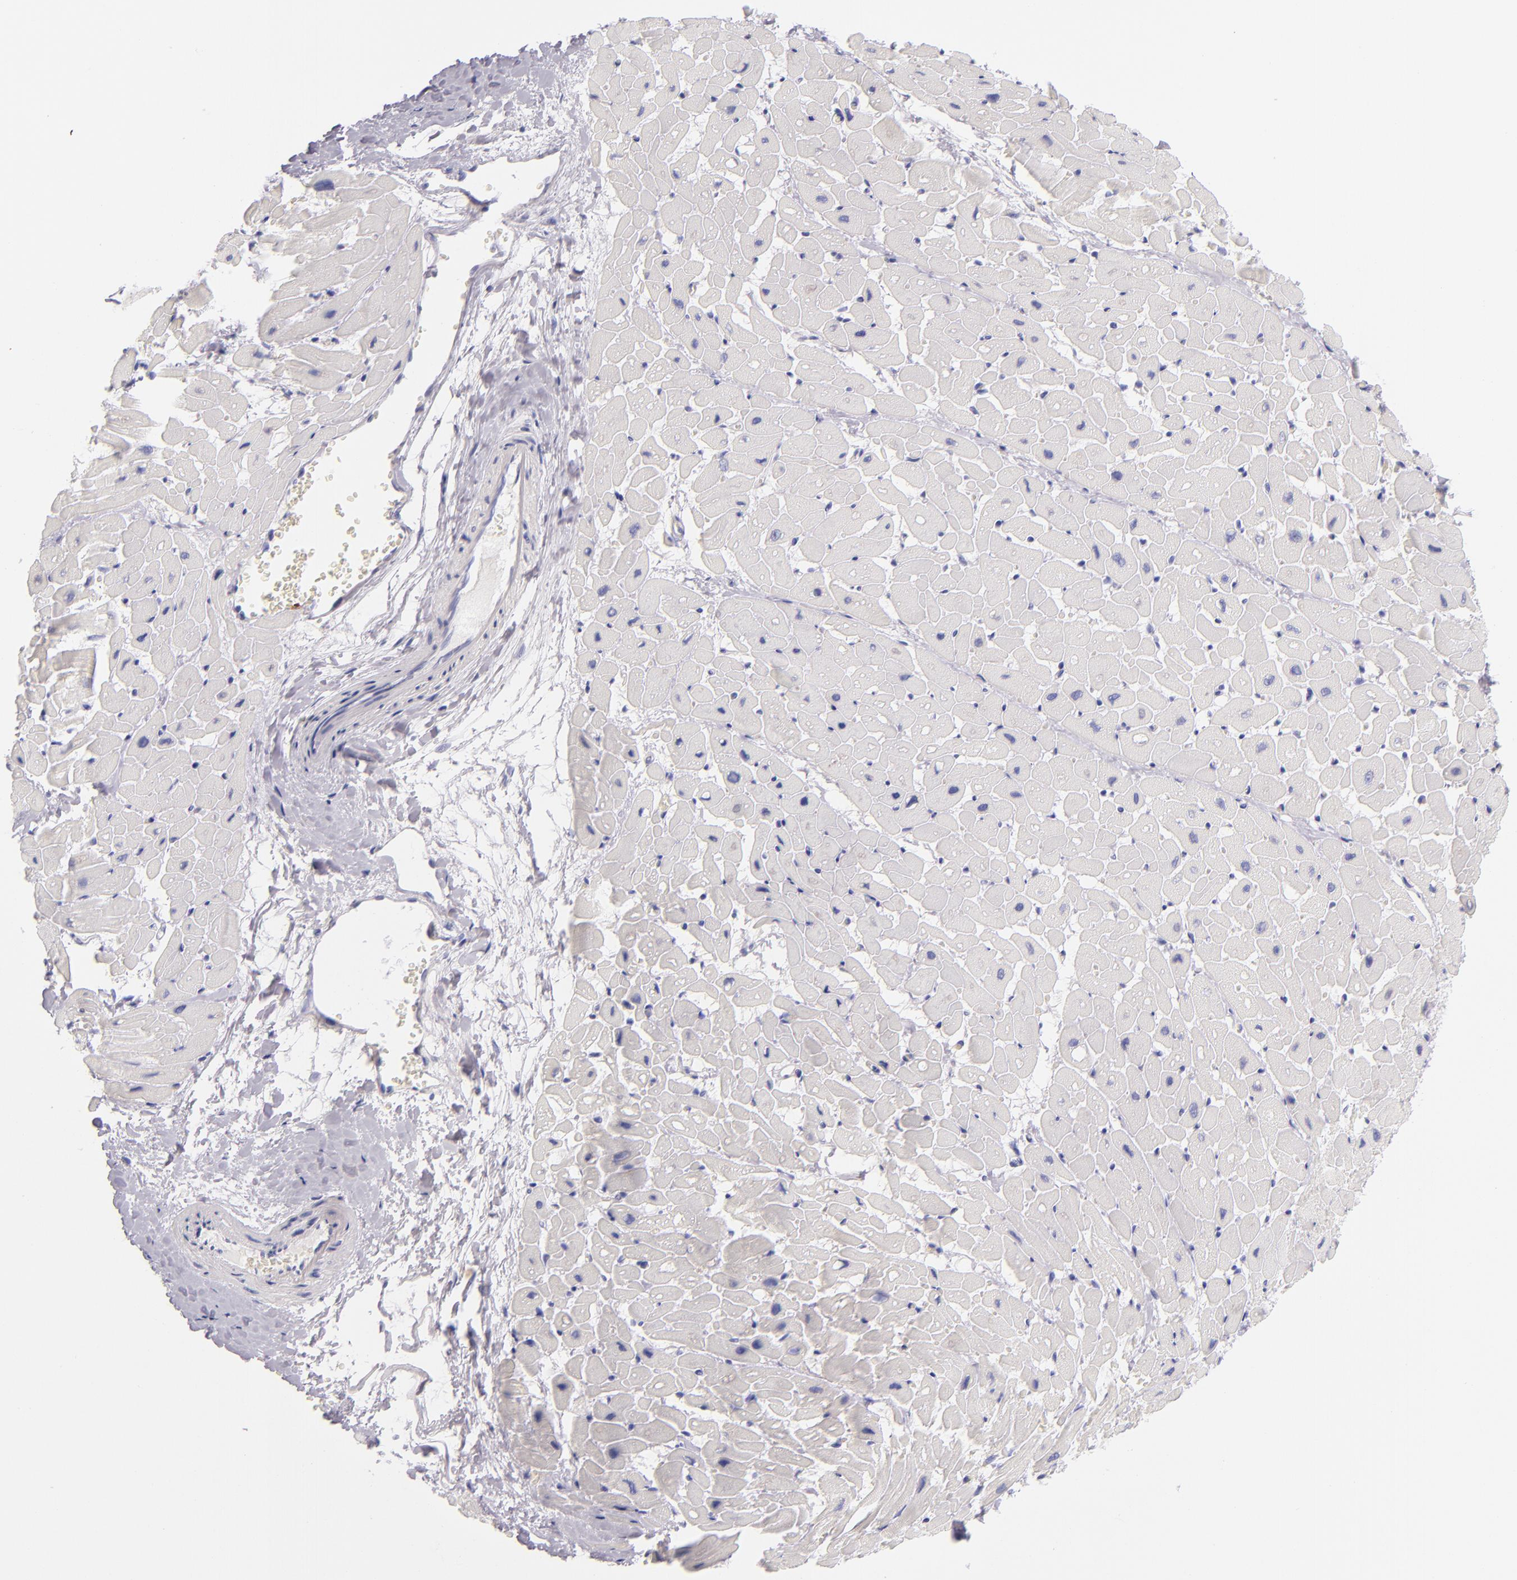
{"staining": {"intensity": "negative", "quantity": "none", "location": "none"}, "tissue": "heart muscle", "cell_type": "Cardiomyocytes", "image_type": "normal", "snomed": [{"axis": "morphology", "description": "Normal tissue, NOS"}, {"axis": "topography", "description": "Heart"}], "caption": "The immunohistochemistry (IHC) micrograph has no significant positivity in cardiomyocytes of heart muscle. Brightfield microscopy of IHC stained with DAB (brown) and hematoxylin (blue), captured at high magnification.", "gene": "CDH3", "patient": {"sex": "male", "age": 45}}